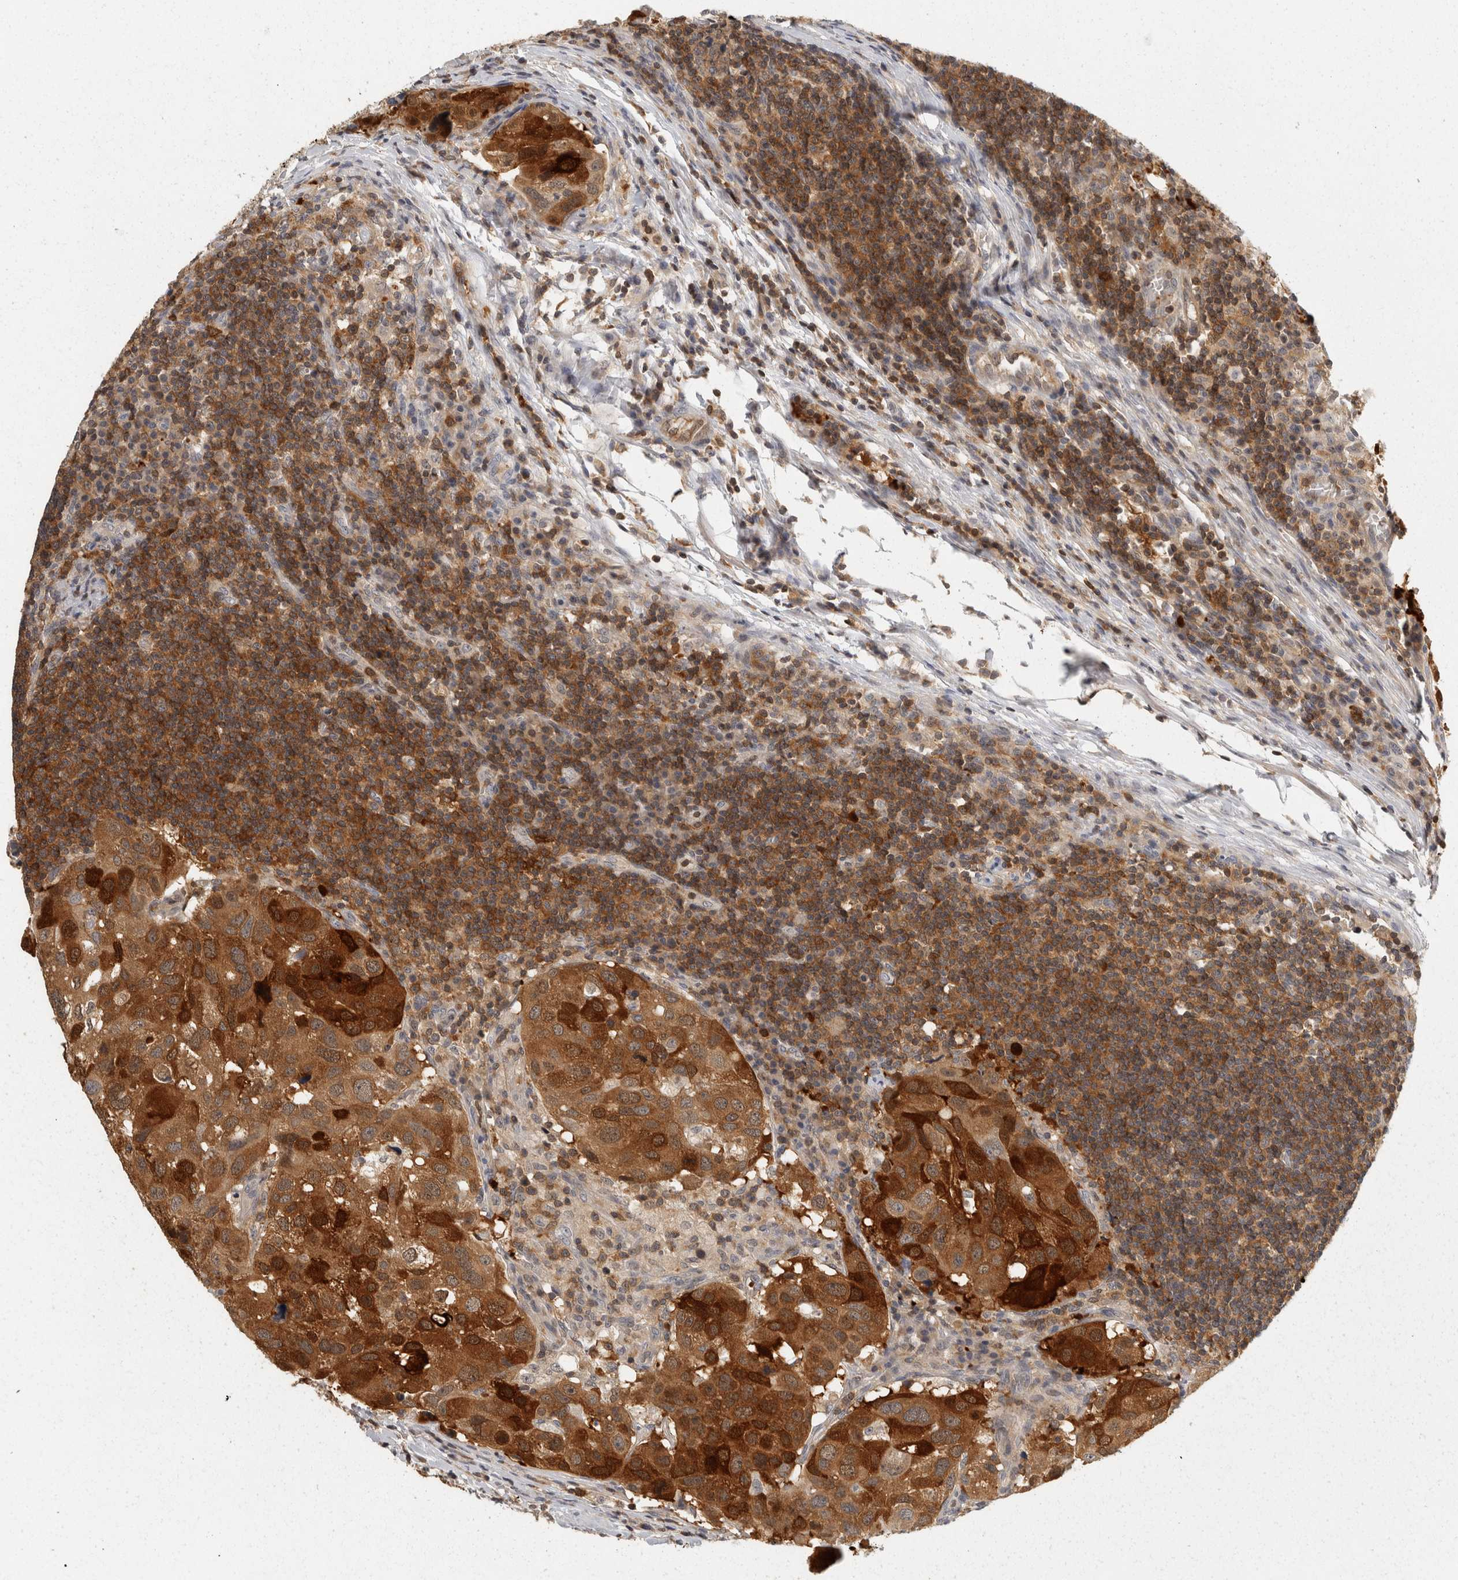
{"staining": {"intensity": "strong", "quantity": "25%-75%", "location": "cytoplasmic/membranous,nuclear"}, "tissue": "urothelial cancer", "cell_type": "Tumor cells", "image_type": "cancer", "snomed": [{"axis": "morphology", "description": "Urothelial carcinoma, High grade"}, {"axis": "topography", "description": "Lymph node"}, {"axis": "topography", "description": "Urinary bladder"}], "caption": "High-magnification brightfield microscopy of urothelial cancer stained with DAB (brown) and counterstained with hematoxylin (blue). tumor cells exhibit strong cytoplasmic/membranous and nuclear staining is seen in about25%-75% of cells. Ihc stains the protein of interest in brown and the nuclei are stained blue.", "gene": "ACAT2", "patient": {"sex": "male", "age": 51}}